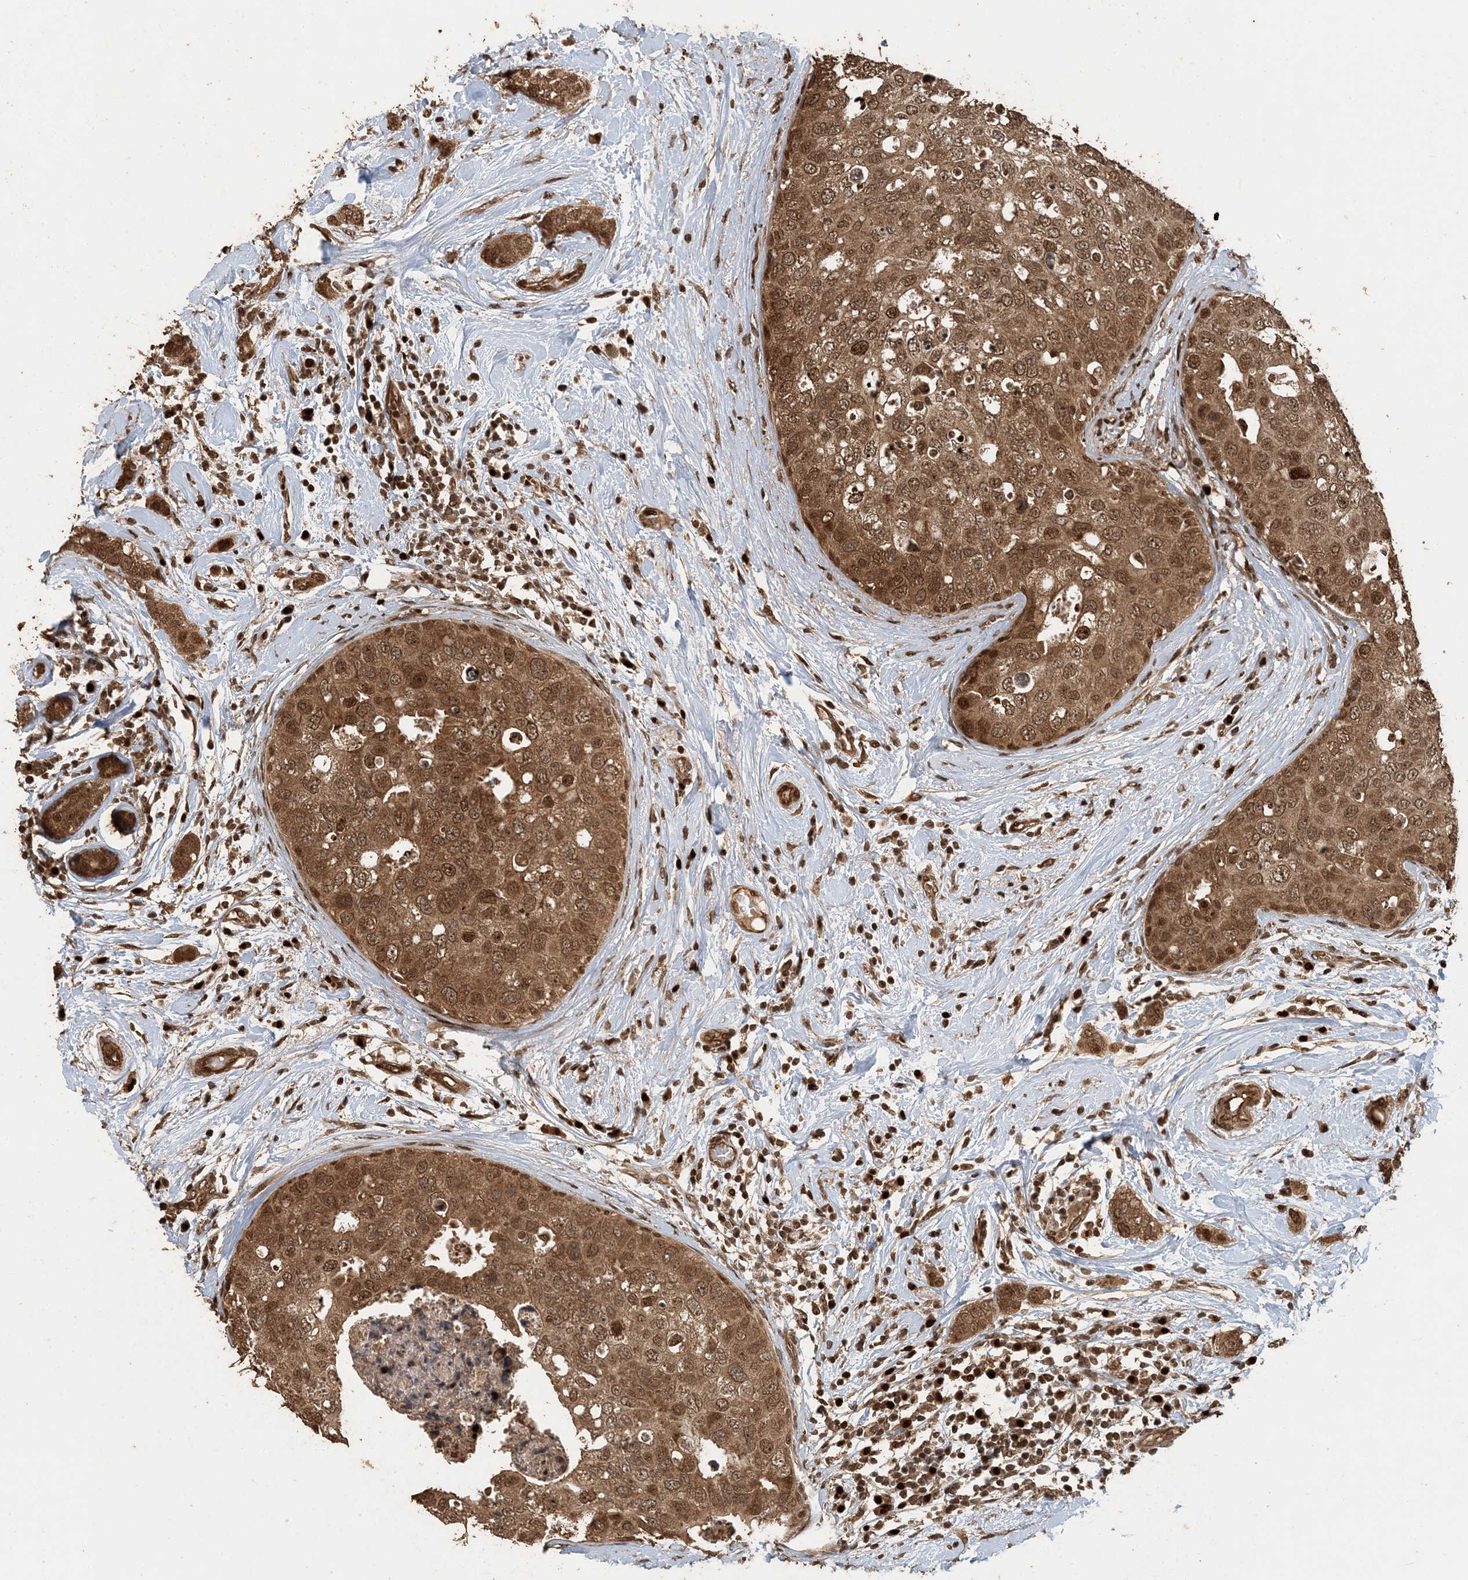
{"staining": {"intensity": "strong", "quantity": ">75%", "location": "cytoplasmic/membranous,nuclear"}, "tissue": "breast cancer", "cell_type": "Tumor cells", "image_type": "cancer", "snomed": [{"axis": "morphology", "description": "Duct carcinoma"}, {"axis": "topography", "description": "Breast"}], "caption": "Invasive ductal carcinoma (breast) stained for a protein (brown) exhibits strong cytoplasmic/membranous and nuclear positive positivity in about >75% of tumor cells.", "gene": "ATP13A2", "patient": {"sex": "female", "age": 50}}